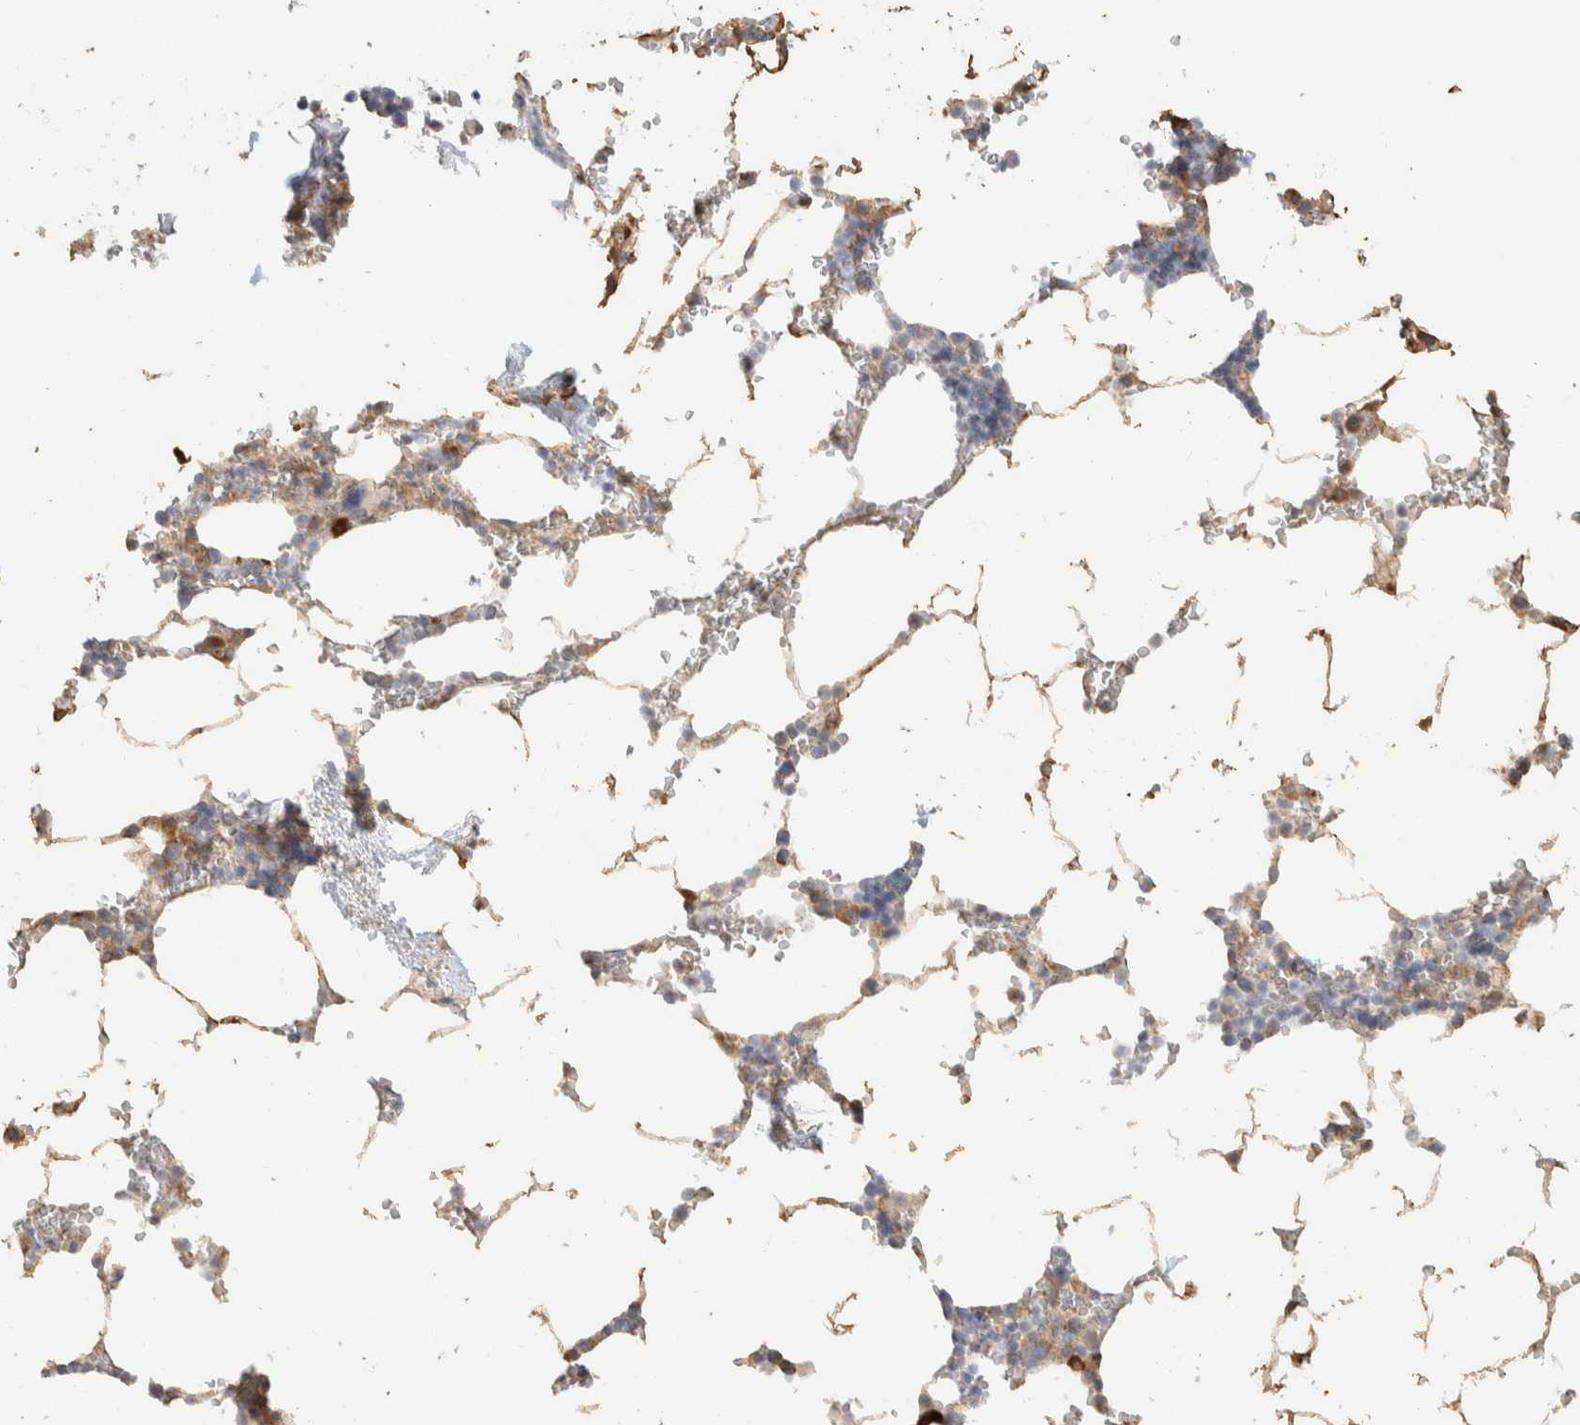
{"staining": {"intensity": "weak", "quantity": "25%-75%", "location": "cytoplasmic/membranous"}, "tissue": "bone marrow", "cell_type": "Hematopoietic cells", "image_type": "normal", "snomed": [{"axis": "morphology", "description": "Normal tissue, NOS"}, {"axis": "topography", "description": "Bone marrow"}], "caption": "IHC of benign bone marrow demonstrates low levels of weak cytoplasmic/membranous staining in approximately 25%-75% of hematopoietic cells.", "gene": "KIF9", "patient": {"sex": "male", "age": 70}}